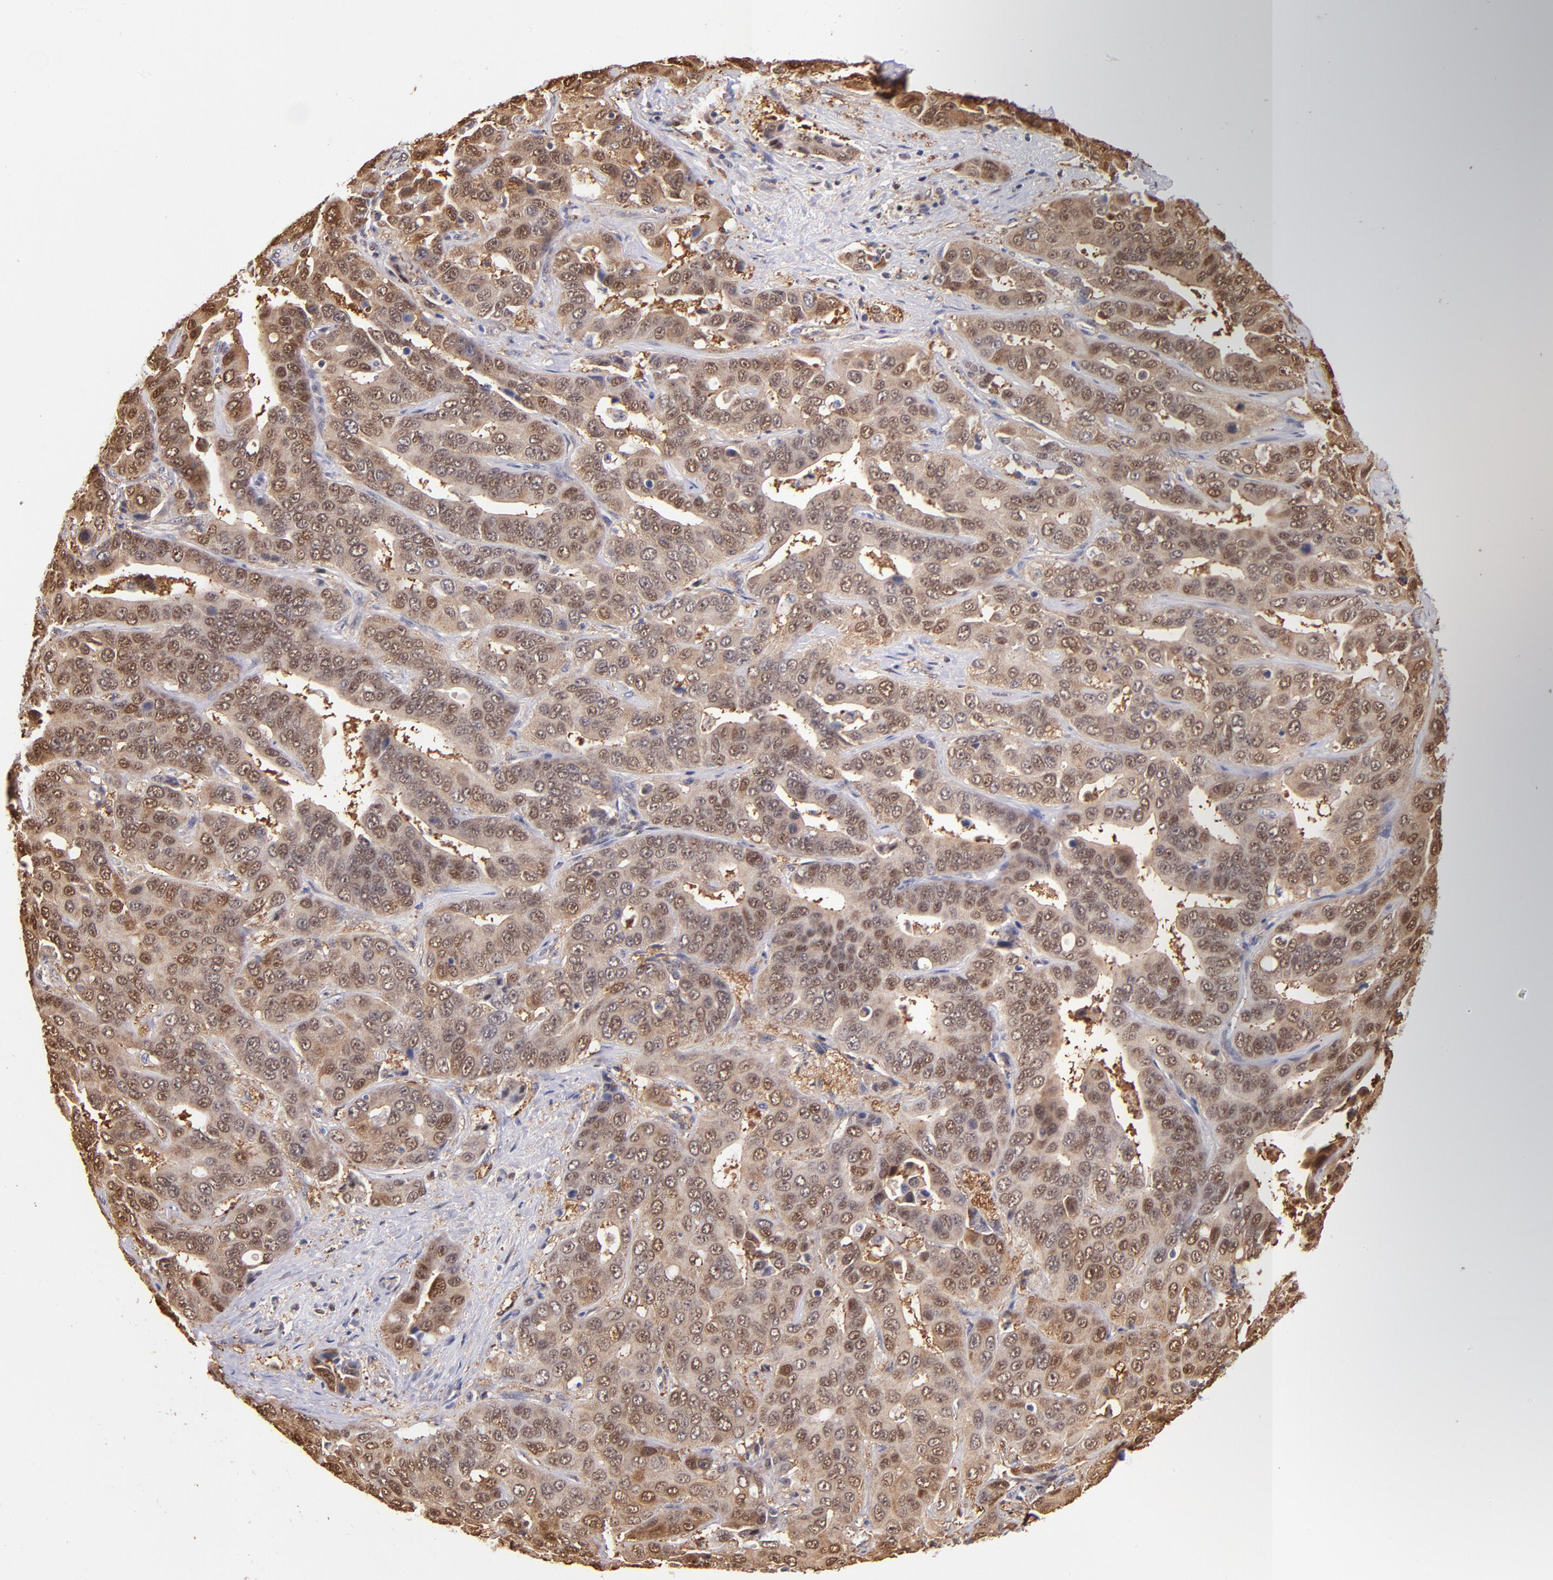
{"staining": {"intensity": "moderate", "quantity": ">75%", "location": "cytoplasmic/membranous,nuclear"}, "tissue": "liver cancer", "cell_type": "Tumor cells", "image_type": "cancer", "snomed": [{"axis": "morphology", "description": "Cholangiocarcinoma"}, {"axis": "topography", "description": "Liver"}], "caption": "About >75% of tumor cells in cholangiocarcinoma (liver) demonstrate moderate cytoplasmic/membranous and nuclear protein expression as visualized by brown immunohistochemical staining.", "gene": "YWHAB", "patient": {"sex": "female", "age": 52}}